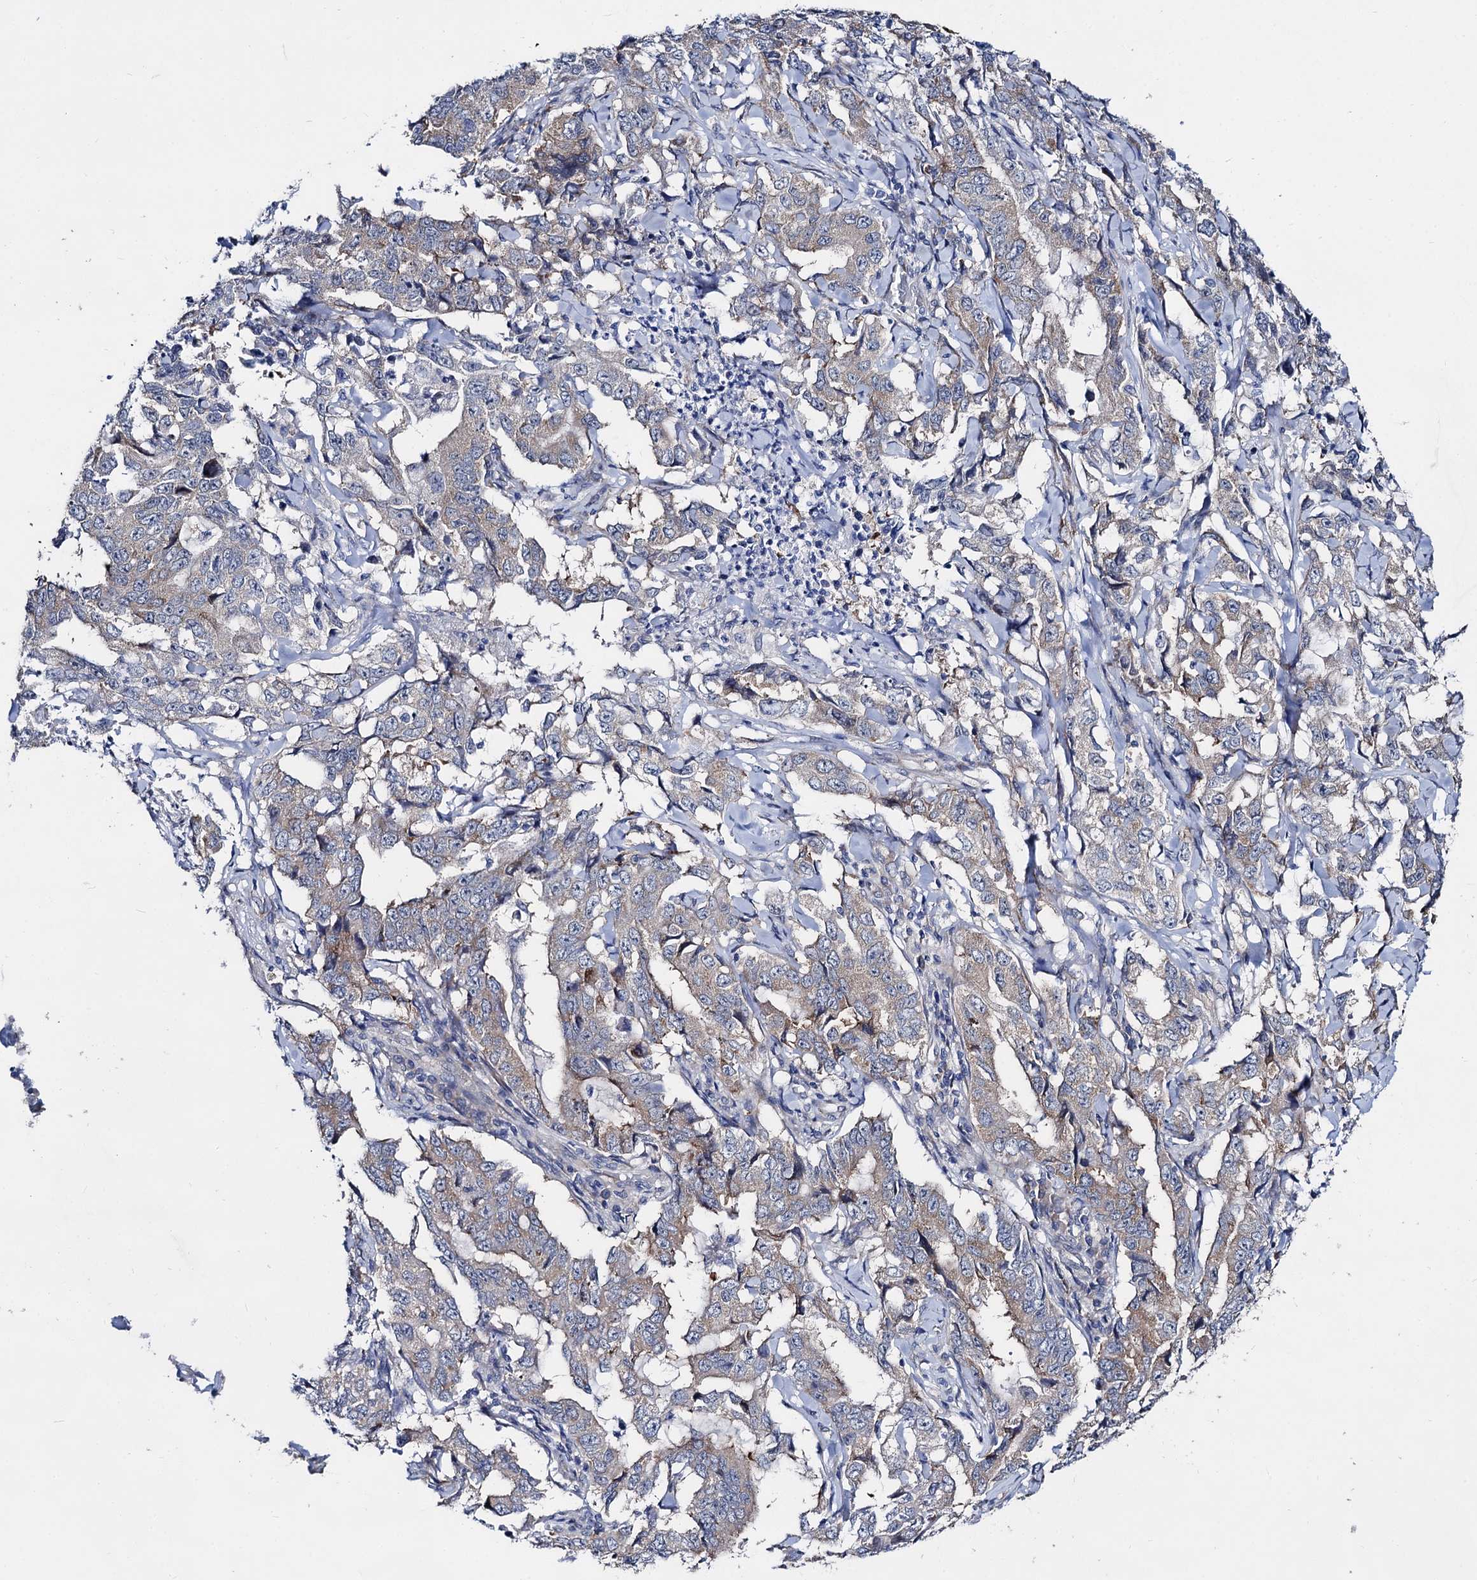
{"staining": {"intensity": "weak", "quantity": "<25%", "location": "cytoplasmic/membranous"}, "tissue": "lung cancer", "cell_type": "Tumor cells", "image_type": "cancer", "snomed": [{"axis": "morphology", "description": "Adenocarcinoma, NOS"}, {"axis": "topography", "description": "Lung"}], "caption": "A micrograph of lung adenocarcinoma stained for a protein exhibits no brown staining in tumor cells.", "gene": "CAPRIN2", "patient": {"sex": "female", "age": 51}}